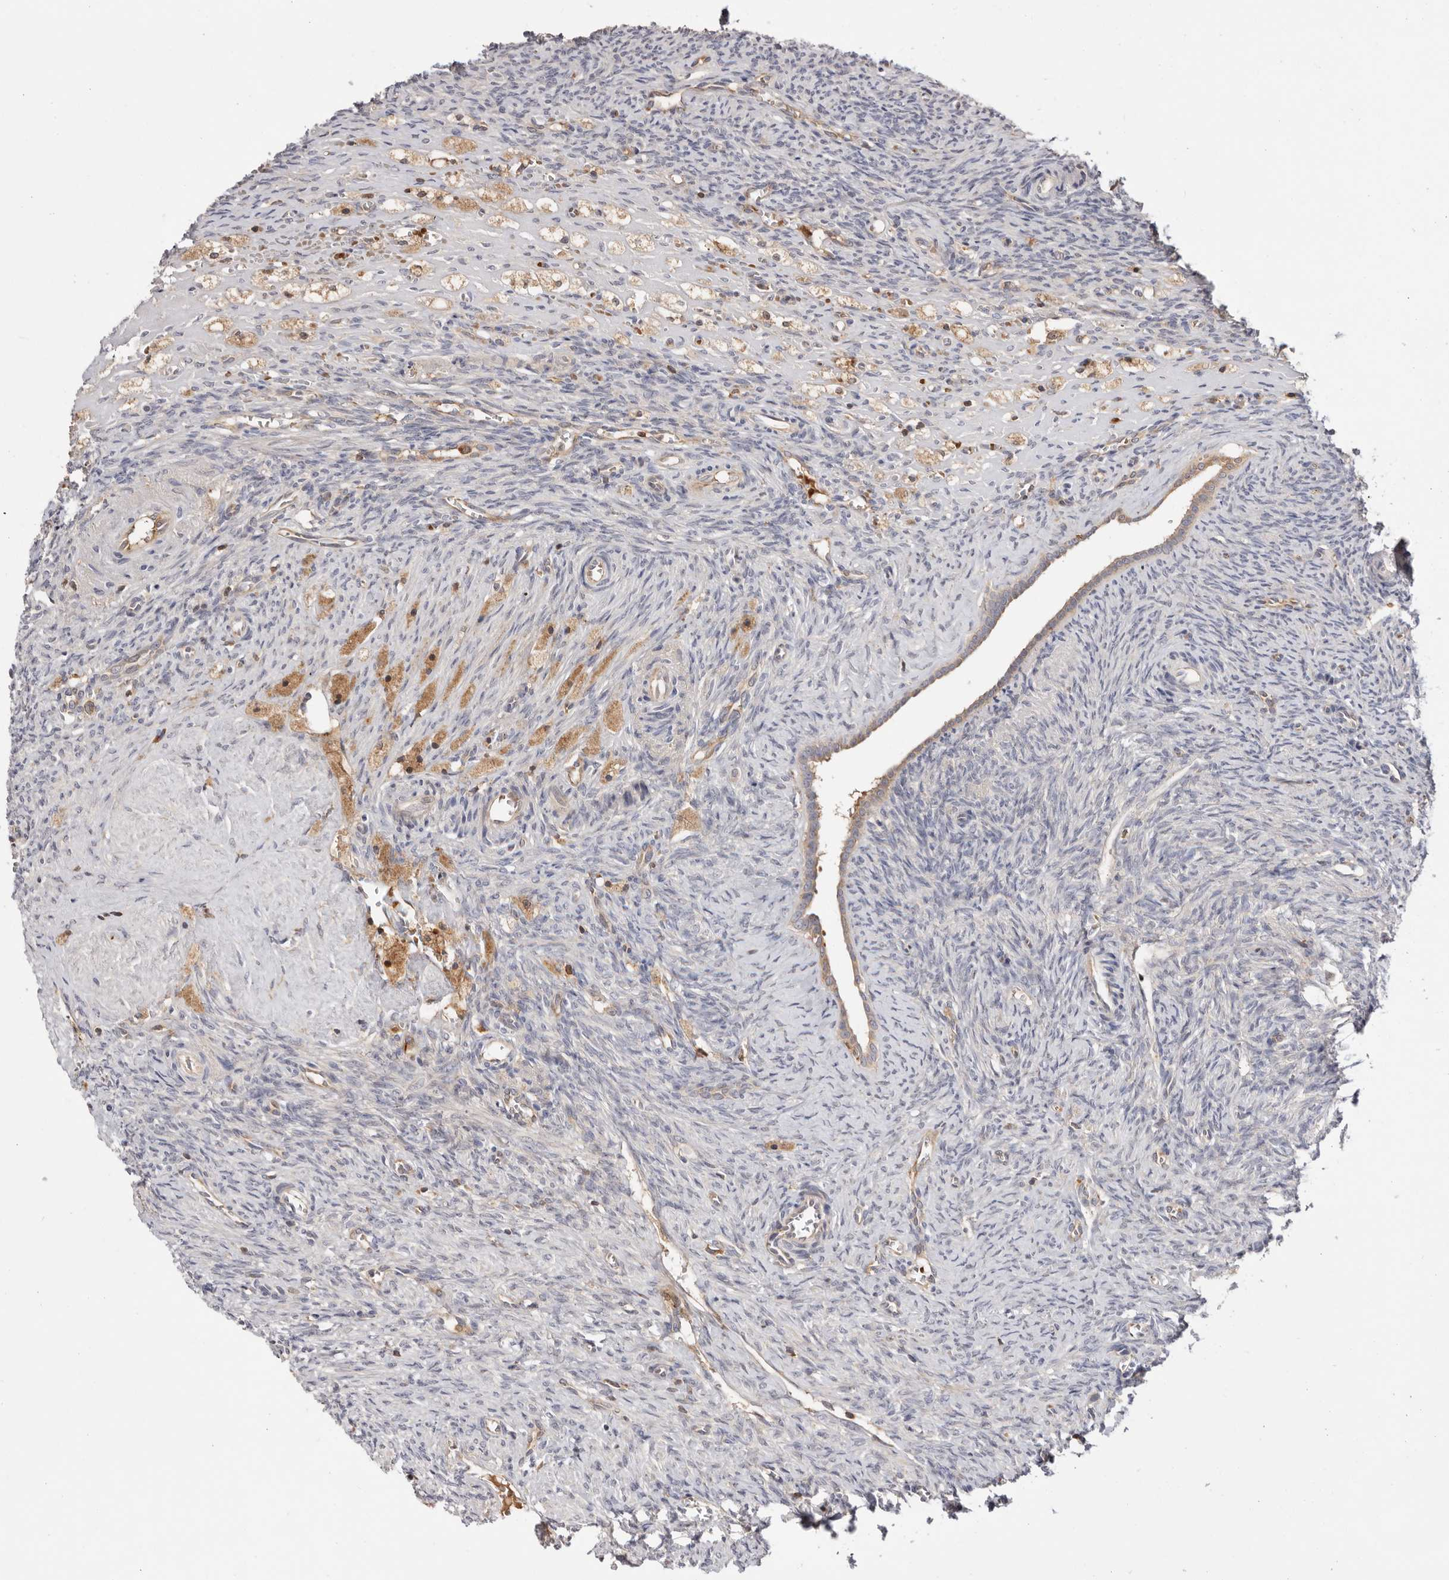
{"staining": {"intensity": "weak", "quantity": "25%-75%", "location": "cytoplasmic/membranous"}, "tissue": "ovary", "cell_type": "Follicle cells", "image_type": "normal", "snomed": [{"axis": "morphology", "description": "Normal tissue, NOS"}, {"axis": "topography", "description": "Ovary"}], "caption": "Weak cytoplasmic/membranous positivity for a protein is present in approximately 25%-75% of follicle cells of benign ovary using IHC.", "gene": "RNF213", "patient": {"sex": "female", "age": 41}}